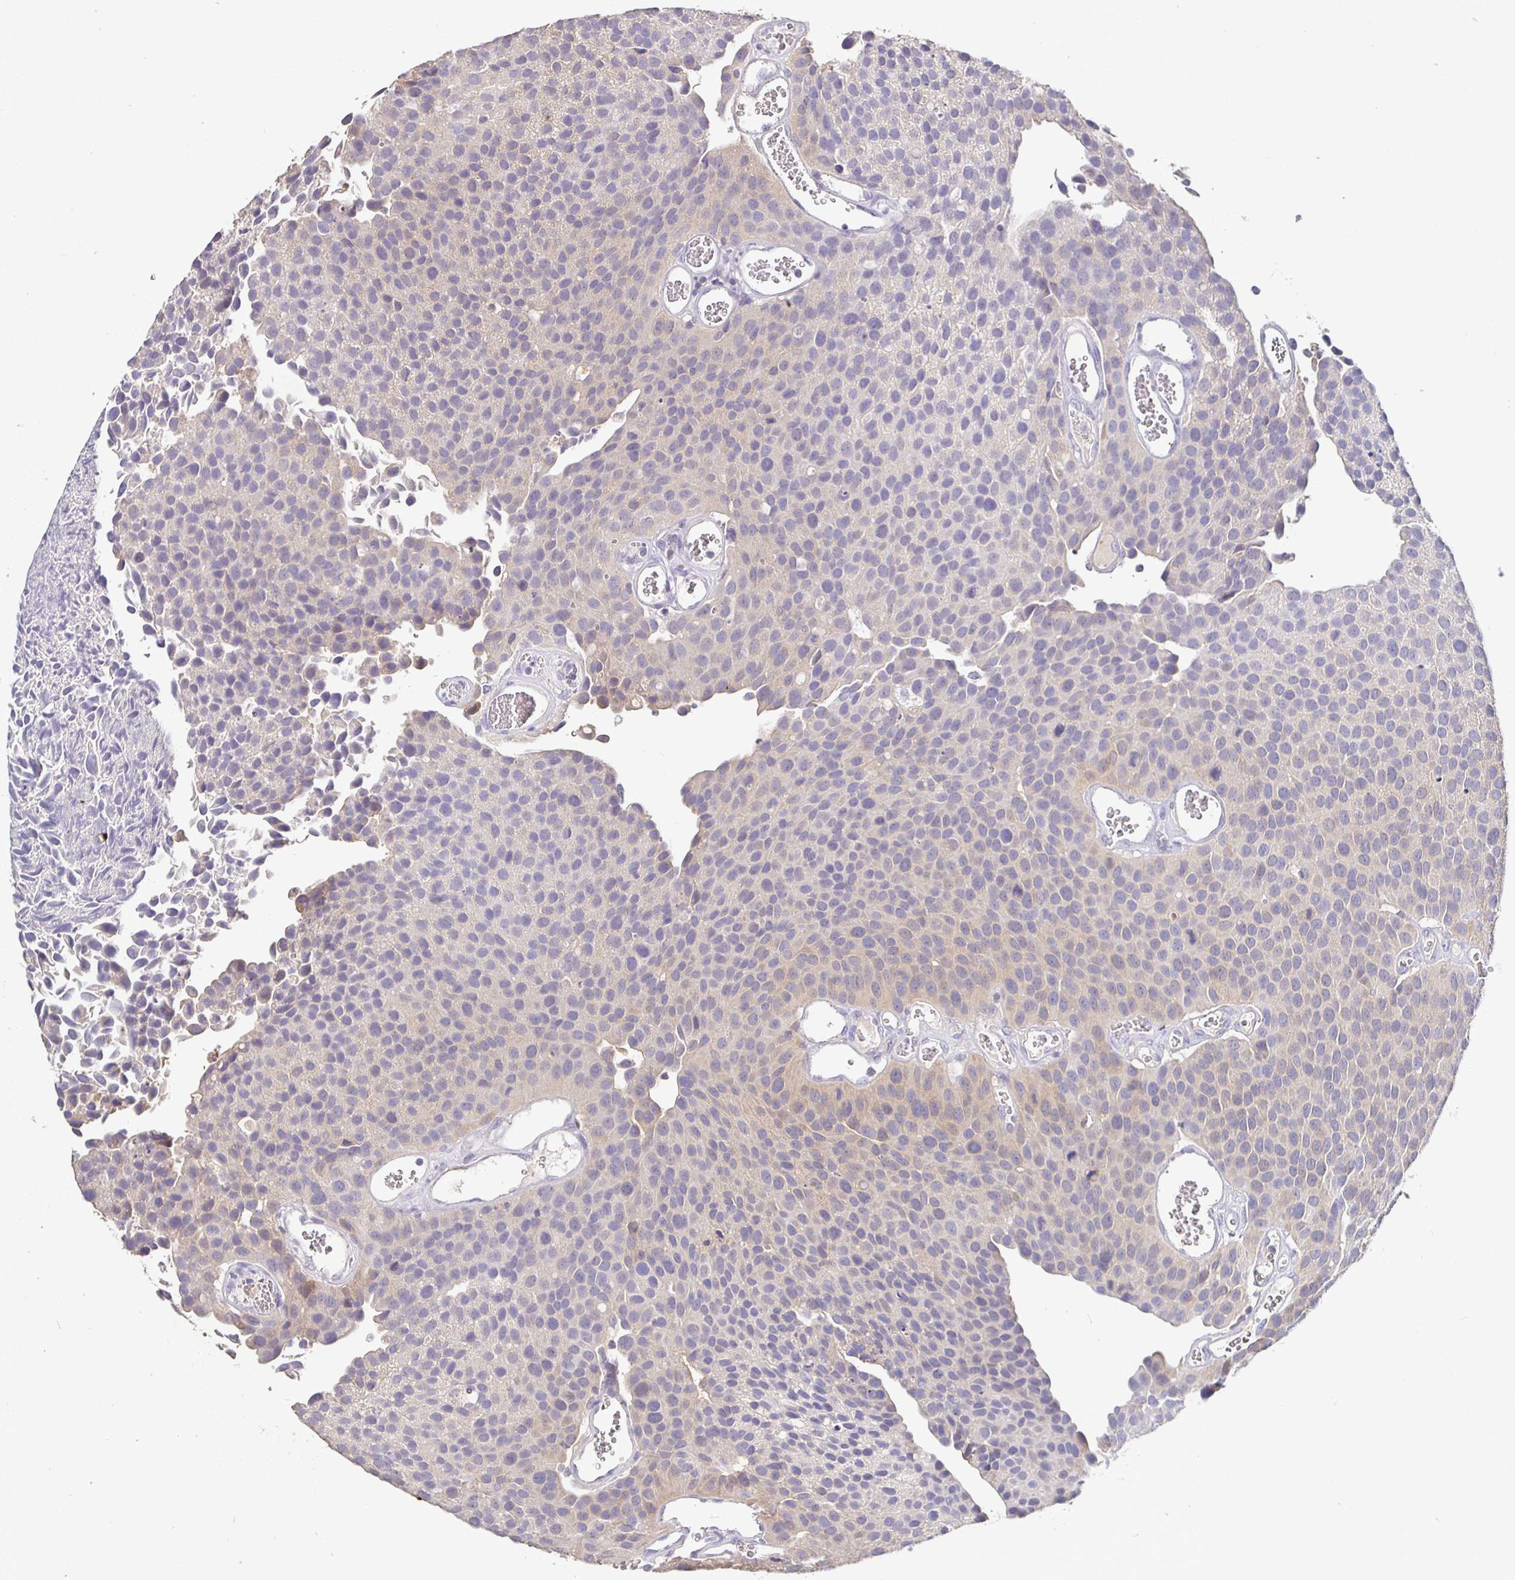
{"staining": {"intensity": "weak", "quantity": "25%-75%", "location": "cytoplasmic/membranous"}, "tissue": "urothelial cancer", "cell_type": "Tumor cells", "image_type": "cancer", "snomed": [{"axis": "morphology", "description": "Urothelial carcinoma, Low grade"}, {"axis": "topography", "description": "Urinary bladder"}], "caption": "Urothelial cancer stained with a brown dye reveals weak cytoplasmic/membranous positive positivity in approximately 25%-75% of tumor cells.", "gene": "SHISA4", "patient": {"sex": "female", "age": 69}}